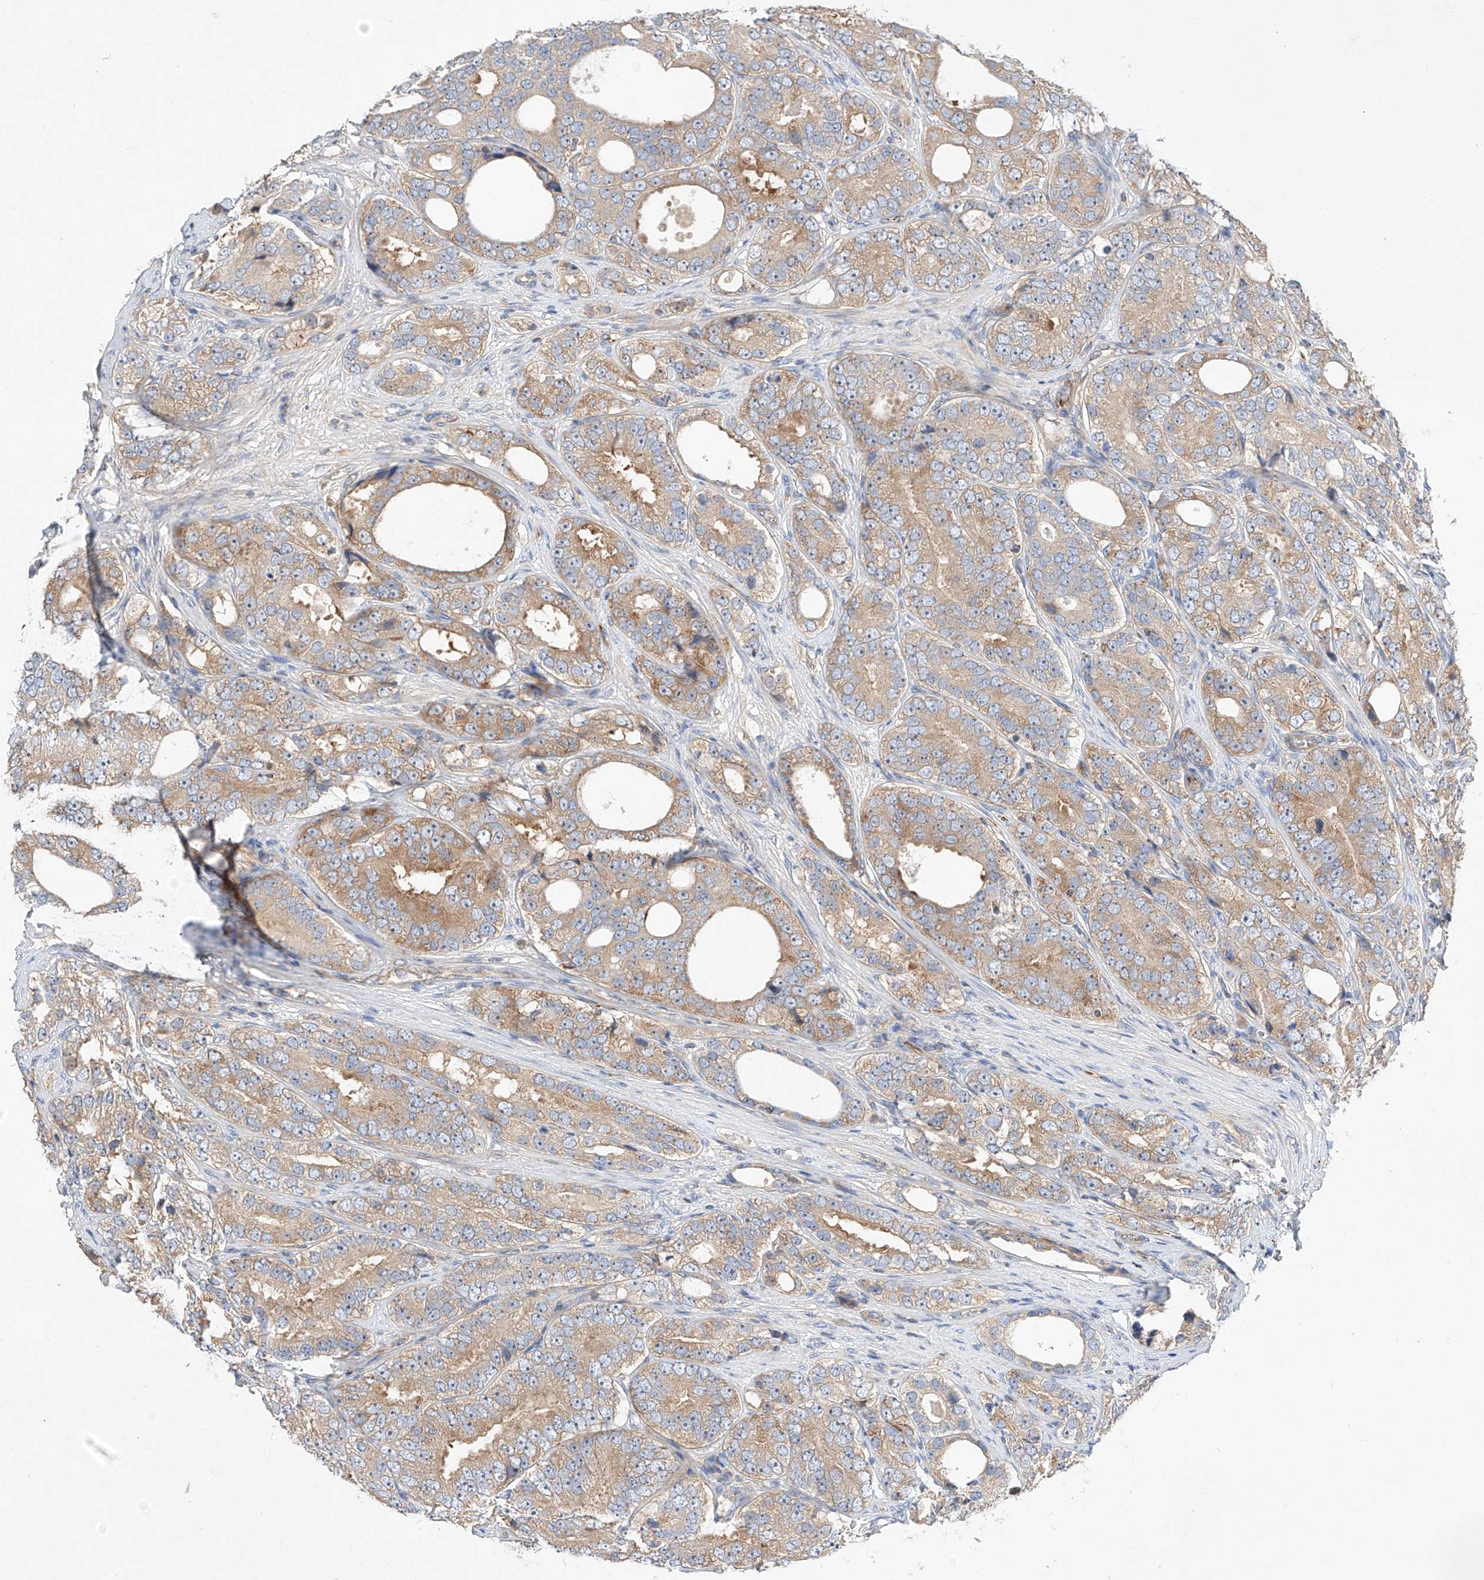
{"staining": {"intensity": "moderate", "quantity": ">75%", "location": "cytoplasmic/membranous"}, "tissue": "prostate cancer", "cell_type": "Tumor cells", "image_type": "cancer", "snomed": [{"axis": "morphology", "description": "Adenocarcinoma, High grade"}, {"axis": "topography", "description": "Prostate"}], "caption": "Prostate cancer tissue displays moderate cytoplasmic/membranous staining in about >75% of tumor cells", "gene": "RUSC1", "patient": {"sex": "male", "age": 56}}